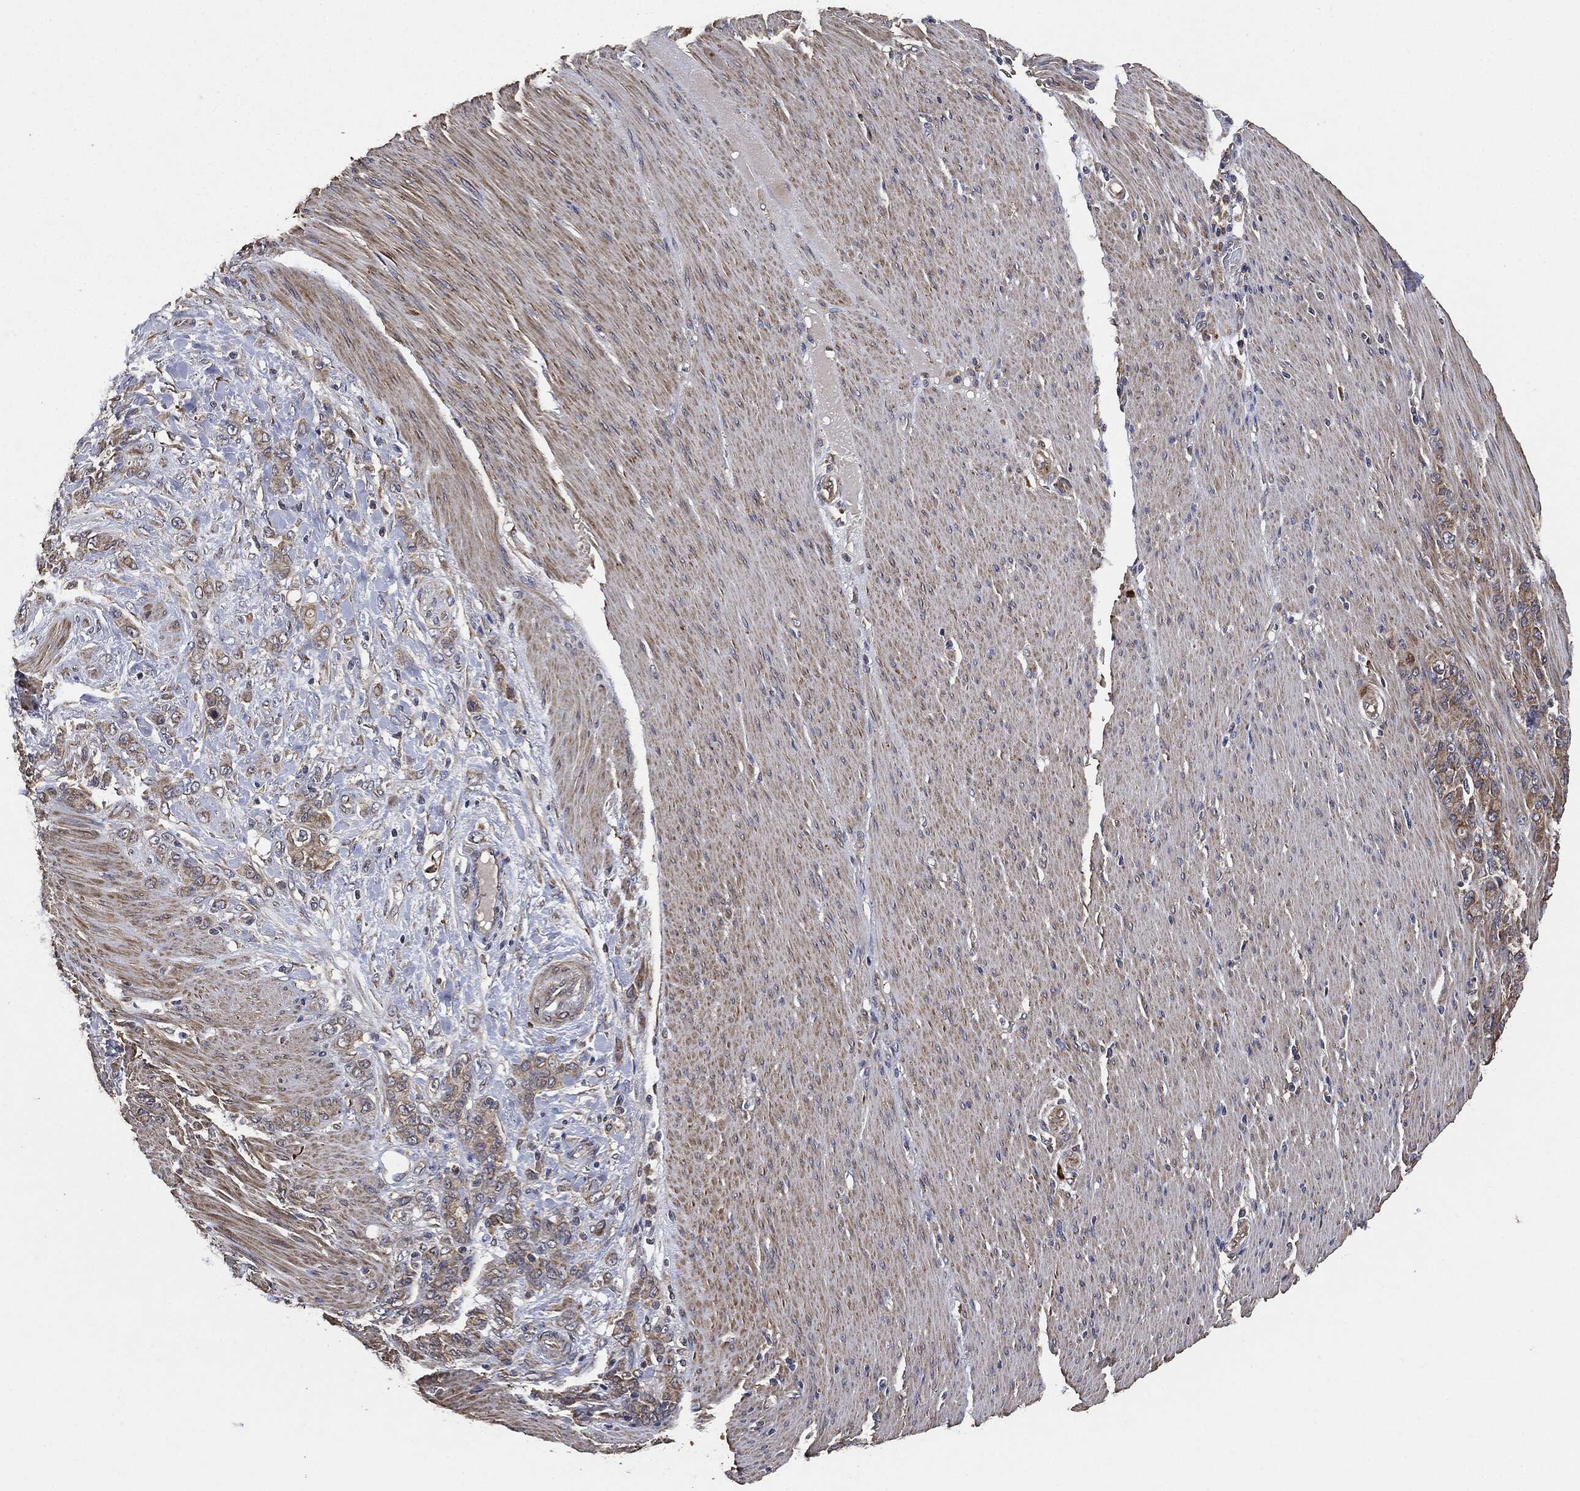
{"staining": {"intensity": "moderate", "quantity": "25%-75%", "location": "cytoplasmic/membranous"}, "tissue": "stomach cancer", "cell_type": "Tumor cells", "image_type": "cancer", "snomed": [{"axis": "morphology", "description": "Normal tissue, NOS"}, {"axis": "morphology", "description": "Adenocarcinoma, NOS"}, {"axis": "topography", "description": "Stomach"}], "caption": "High-magnification brightfield microscopy of stomach cancer stained with DAB (brown) and counterstained with hematoxylin (blue). tumor cells exhibit moderate cytoplasmic/membranous positivity is identified in about25%-75% of cells. Using DAB (3,3'-diaminobenzidine) (brown) and hematoxylin (blue) stains, captured at high magnification using brightfield microscopy.", "gene": "STK3", "patient": {"sex": "female", "age": 79}}